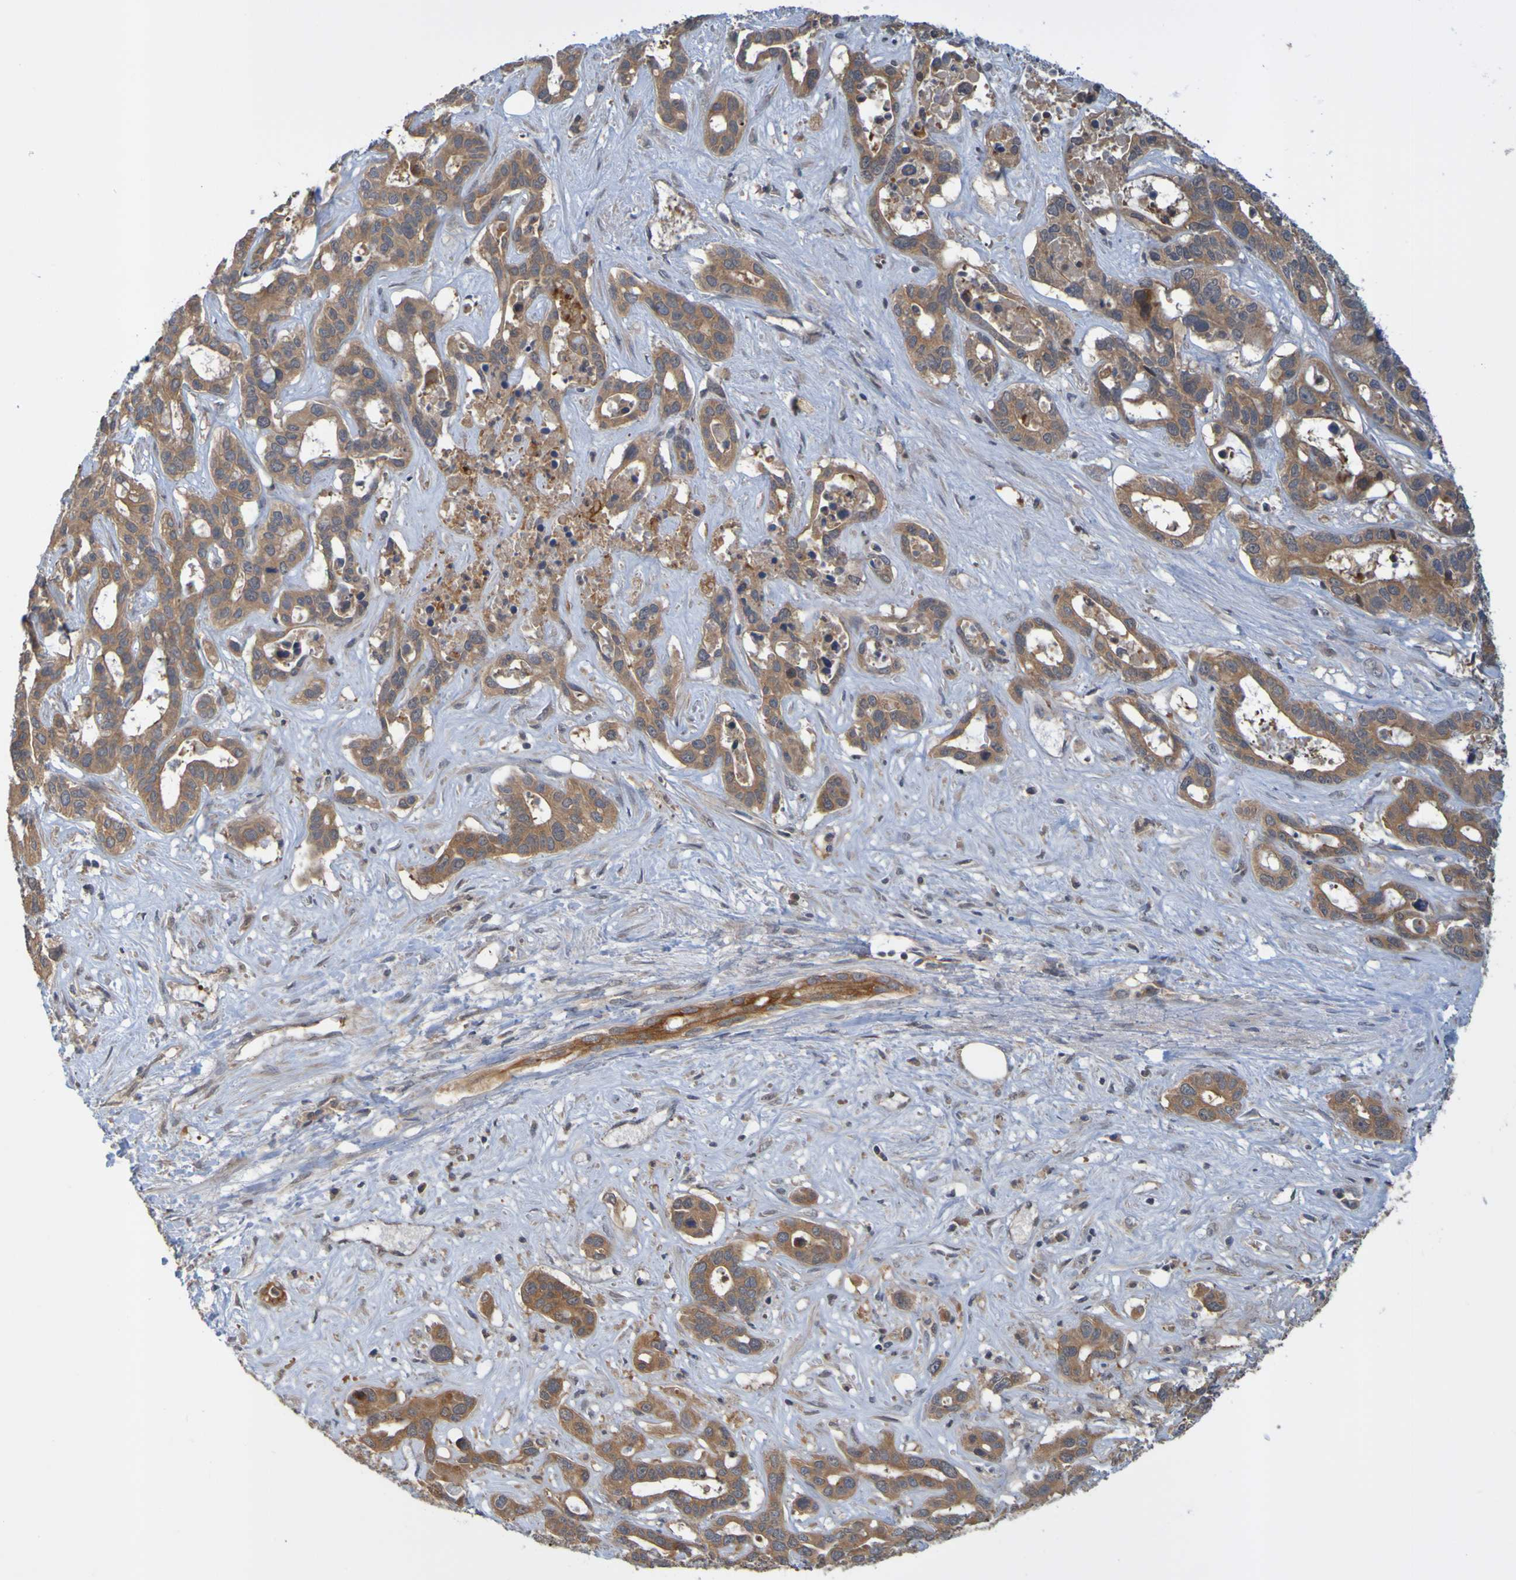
{"staining": {"intensity": "moderate", "quantity": ">75%", "location": "cytoplasmic/membranous"}, "tissue": "liver cancer", "cell_type": "Tumor cells", "image_type": "cancer", "snomed": [{"axis": "morphology", "description": "Cholangiocarcinoma"}, {"axis": "topography", "description": "Liver"}], "caption": "A high-resolution micrograph shows immunohistochemistry staining of liver cancer, which shows moderate cytoplasmic/membranous positivity in approximately >75% of tumor cells. (IHC, brightfield microscopy, high magnification).", "gene": "NAV2", "patient": {"sex": "female", "age": 65}}